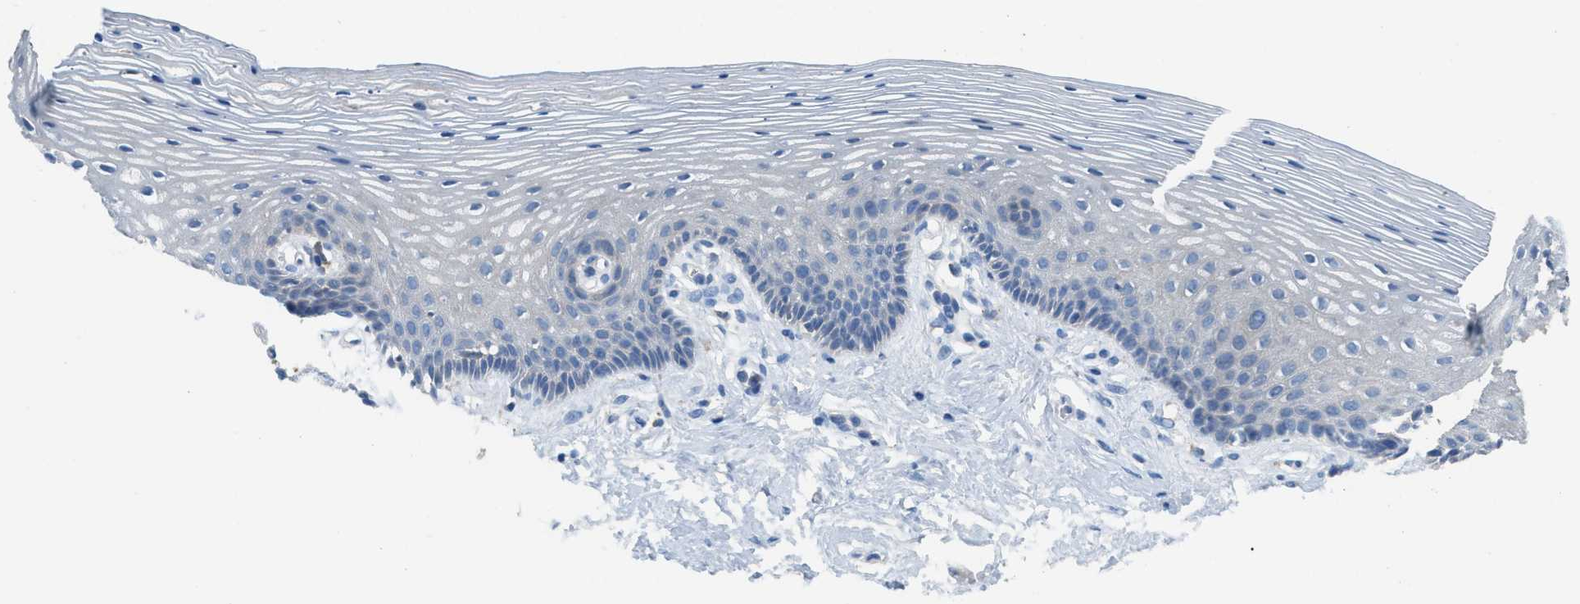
{"staining": {"intensity": "negative", "quantity": "none", "location": "none"}, "tissue": "vagina", "cell_type": "Squamous epithelial cells", "image_type": "normal", "snomed": [{"axis": "morphology", "description": "Normal tissue, NOS"}, {"axis": "topography", "description": "Vagina"}], "caption": "This is an immunohistochemistry (IHC) micrograph of normal human vagina. There is no positivity in squamous epithelial cells.", "gene": "AOAH", "patient": {"sex": "female", "age": 32}}